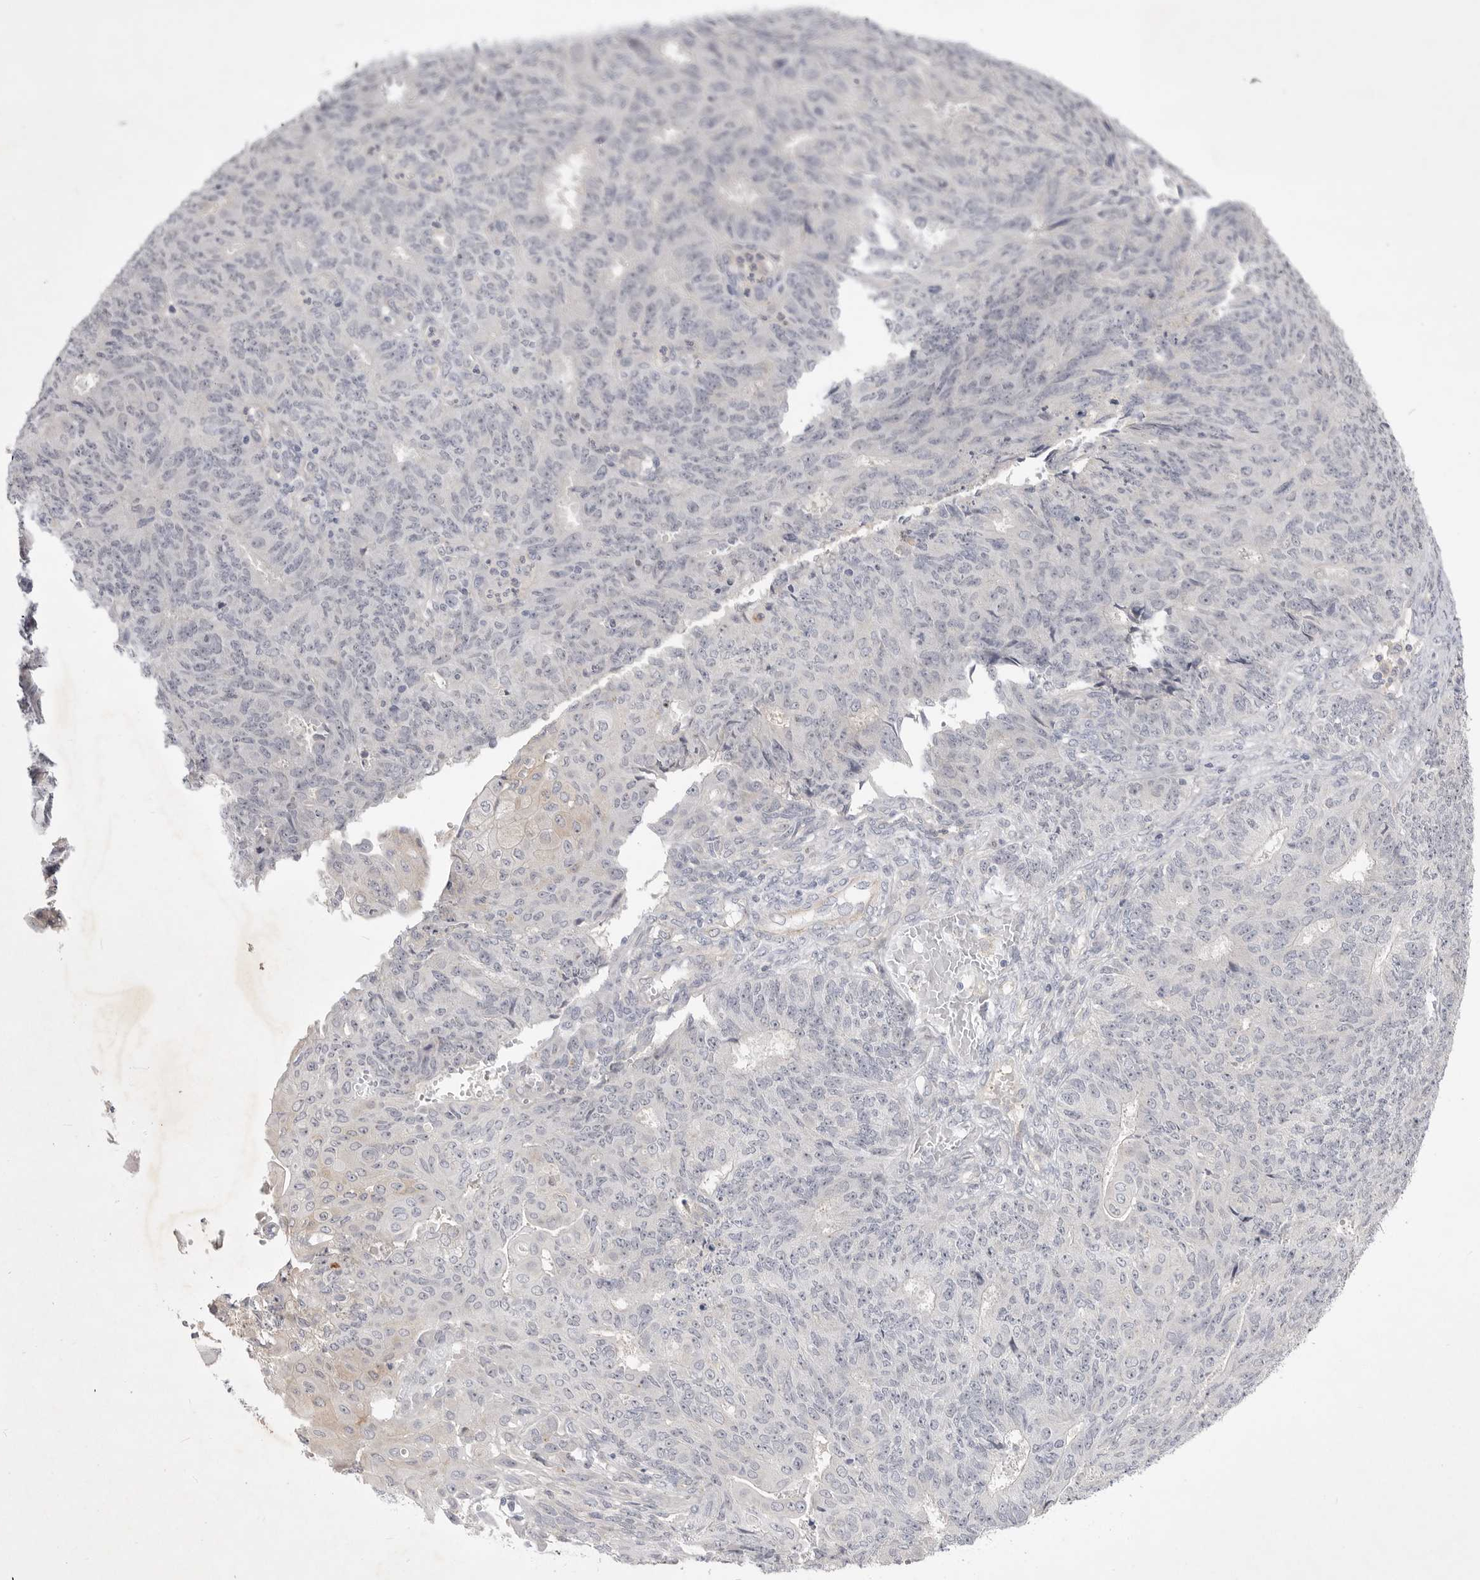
{"staining": {"intensity": "negative", "quantity": "none", "location": "none"}, "tissue": "endometrial cancer", "cell_type": "Tumor cells", "image_type": "cancer", "snomed": [{"axis": "morphology", "description": "Adenocarcinoma, NOS"}, {"axis": "topography", "description": "Endometrium"}], "caption": "This is an immunohistochemistry image of endometrial adenocarcinoma. There is no staining in tumor cells.", "gene": "ITGAD", "patient": {"sex": "female", "age": 32}}